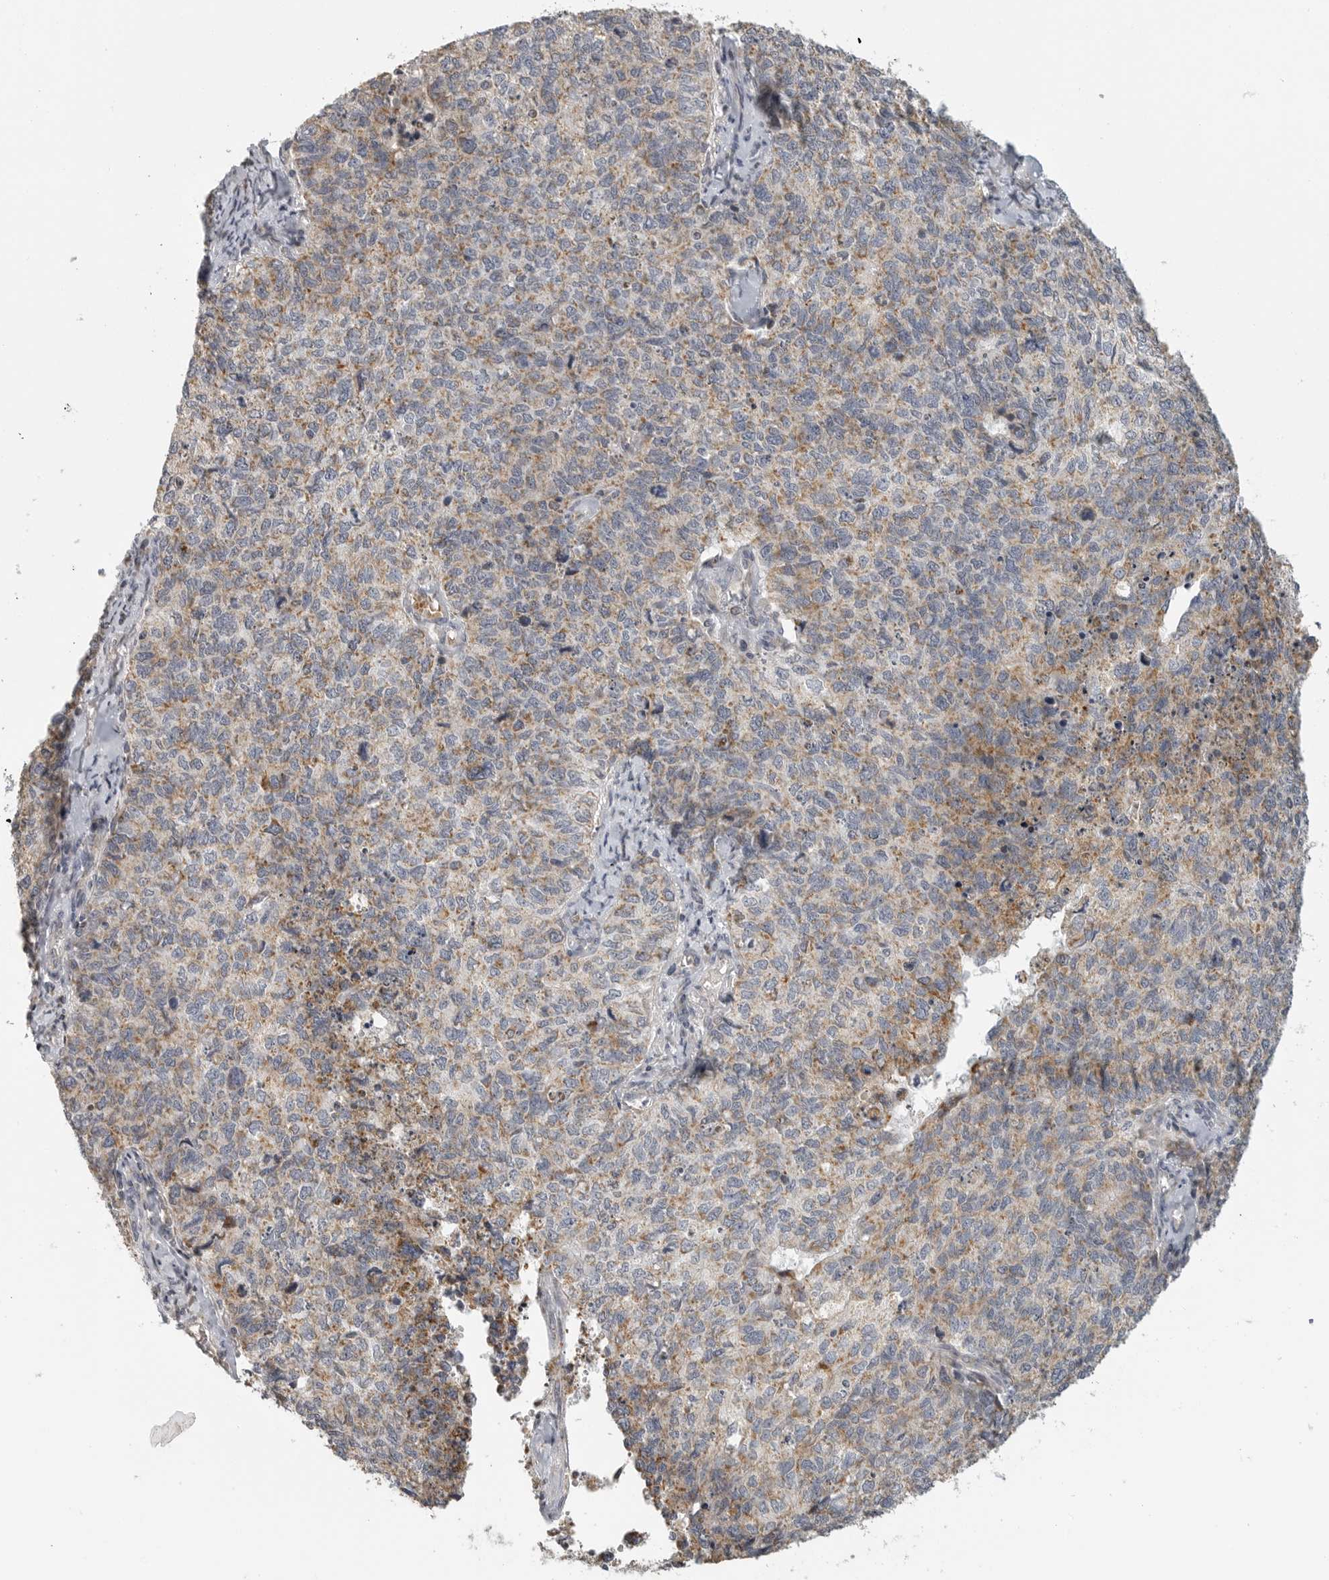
{"staining": {"intensity": "weak", "quantity": ">75%", "location": "cytoplasmic/membranous"}, "tissue": "cervical cancer", "cell_type": "Tumor cells", "image_type": "cancer", "snomed": [{"axis": "morphology", "description": "Squamous cell carcinoma, NOS"}, {"axis": "topography", "description": "Cervix"}], "caption": "Cervical cancer (squamous cell carcinoma) tissue demonstrates weak cytoplasmic/membranous positivity in about >75% of tumor cells, visualized by immunohistochemistry. Nuclei are stained in blue.", "gene": "RXFP3", "patient": {"sex": "female", "age": 63}}